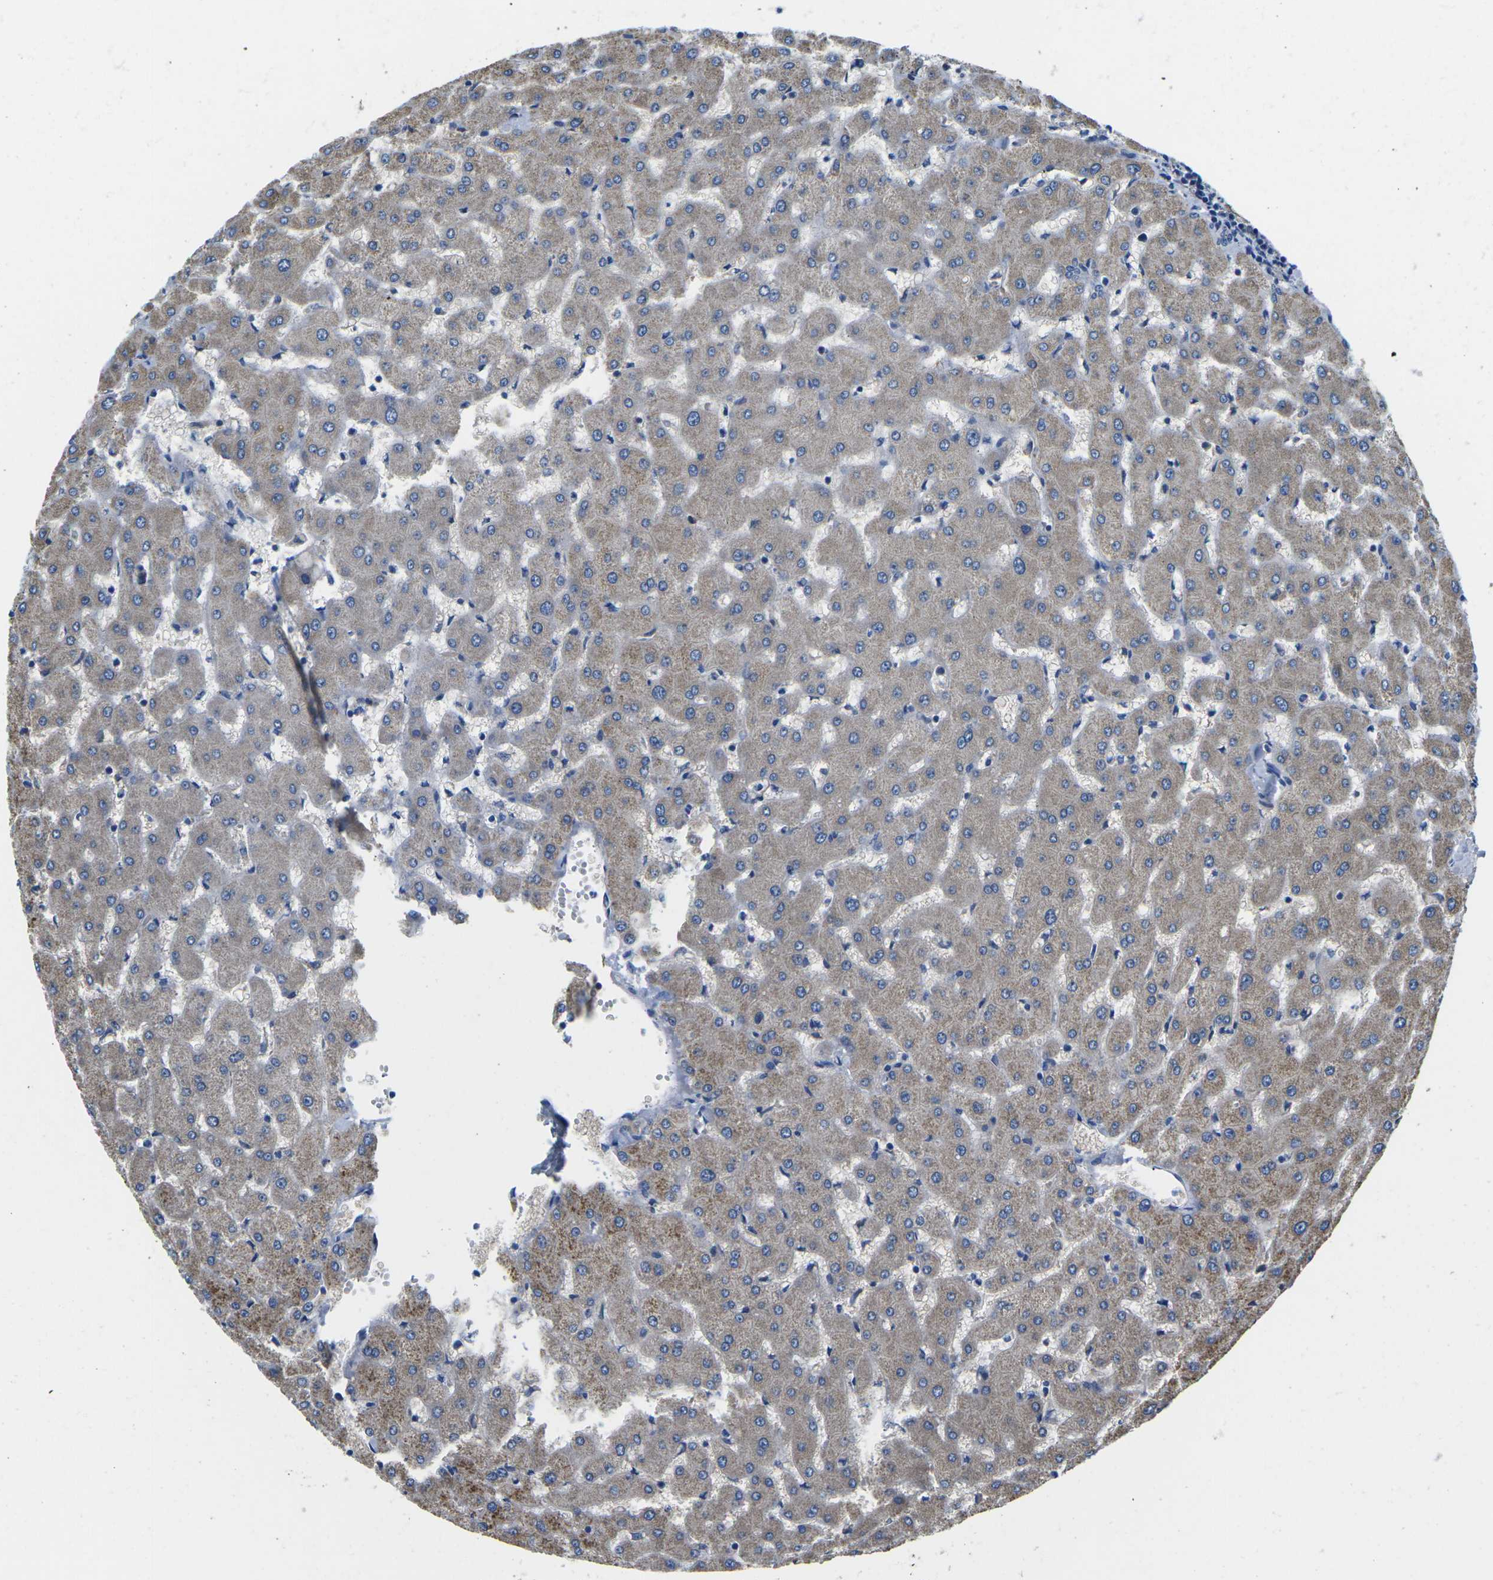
{"staining": {"intensity": "negative", "quantity": "none", "location": "none"}, "tissue": "liver", "cell_type": "Cholangiocytes", "image_type": "normal", "snomed": [{"axis": "morphology", "description": "Normal tissue, NOS"}, {"axis": "topography", "description": "Liver"}], "caption": "The immunohistochemistry photomicrograph has no significant staining in cholangiocytes of liver. Brightfield microscopy of immunohistochemistry (IHC) stained with DAB (brown) and hematoxylin (blue), captured at high magnification.", "gene": "TMEFF2", "patient": {"sex": "female", "age": 63}}